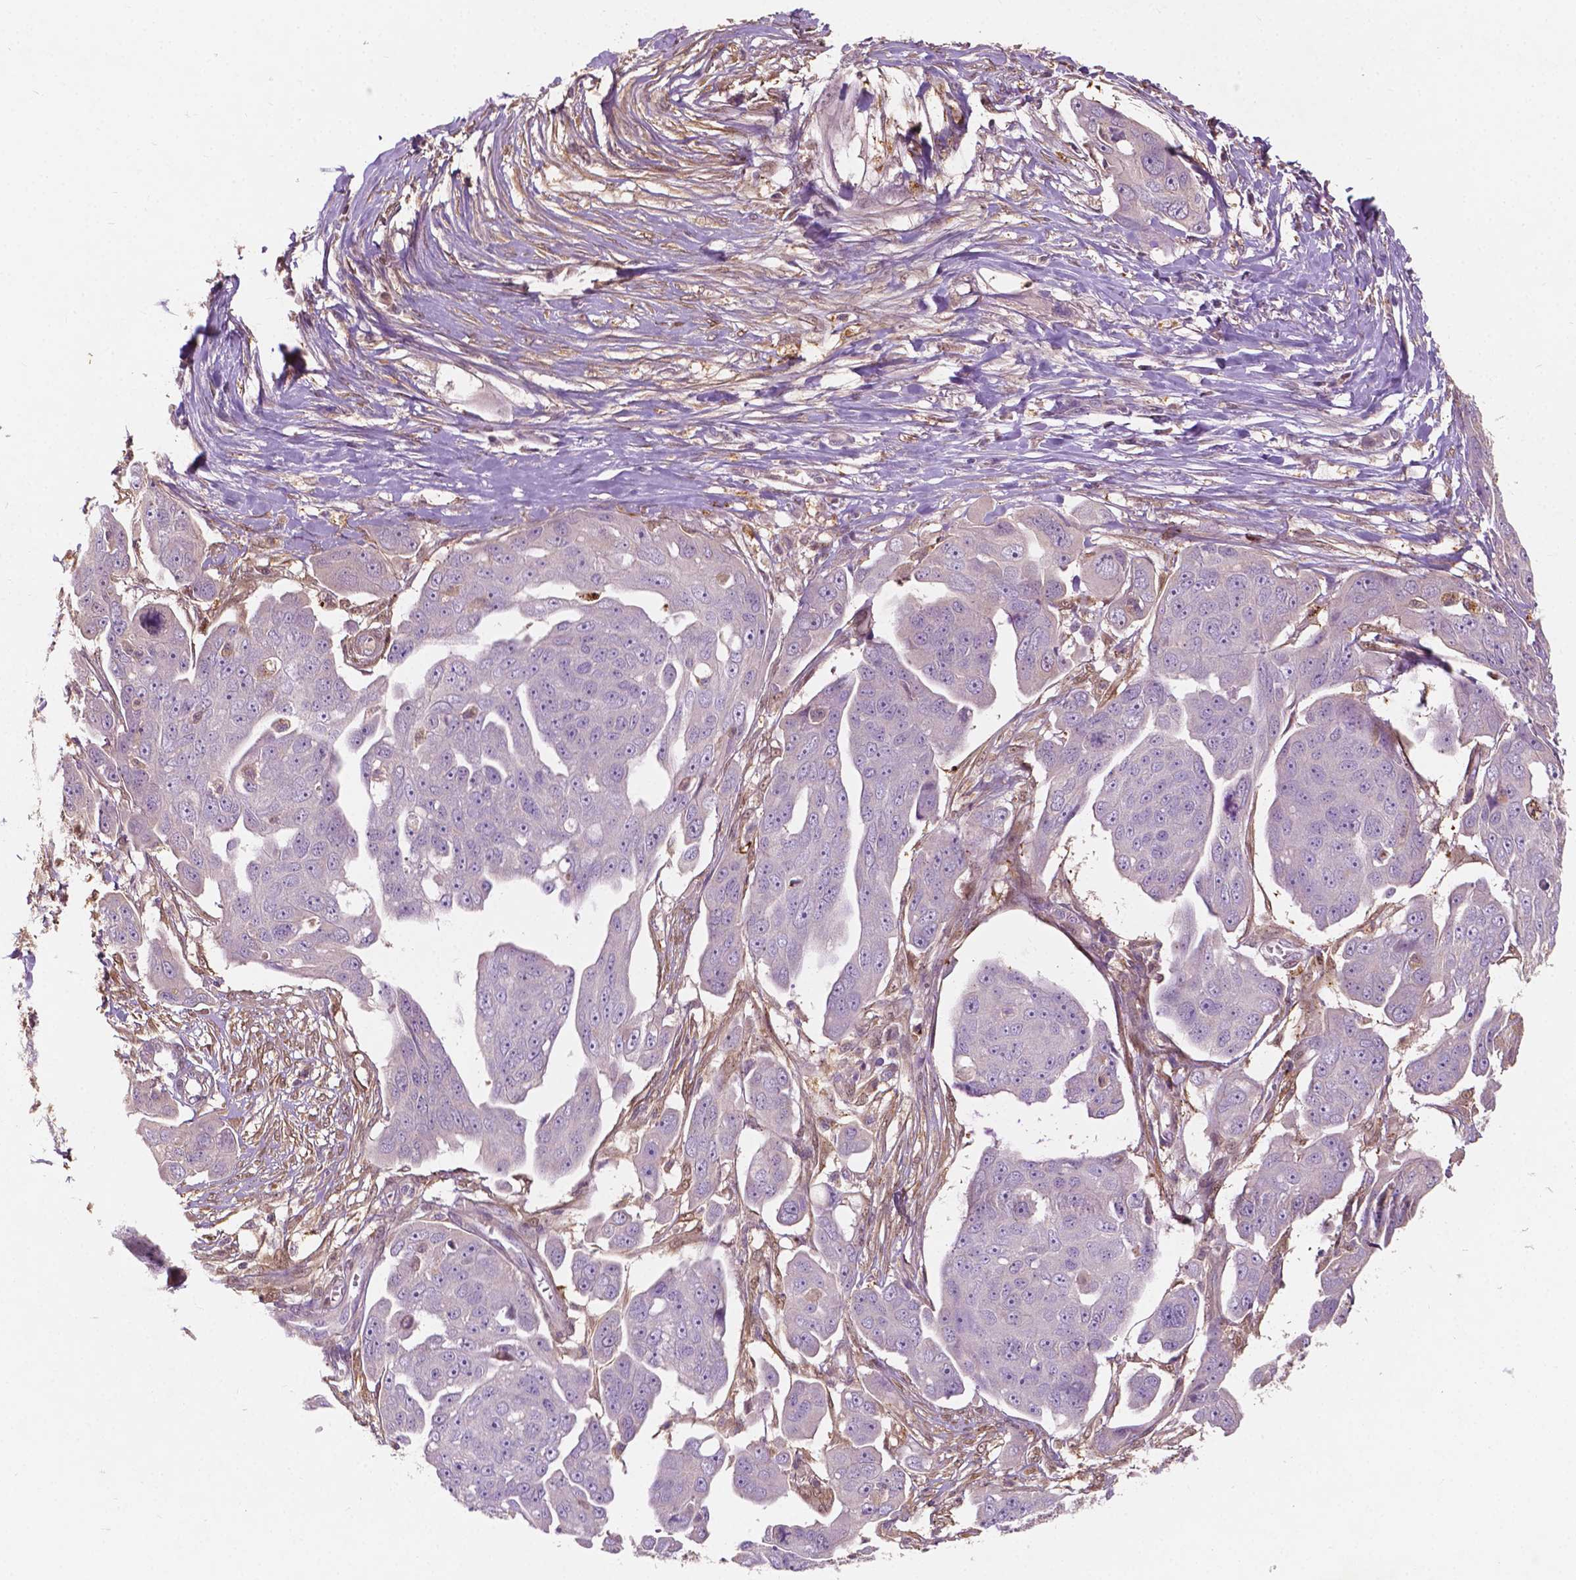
{"staining": {"intensity": "negative", "quantity": "none", "location": "none"}, "tissue": "ovarian cancer", "cell_type": "Tumor cells", "image_type": "cancer", "snomed": [{"axis": "morphology", "description": "Carcinoma, endometroid"}, {"axis": "topography", "description": "Ovary"}], "caption": "This image is of ovarian cancer (endometroid carcinoma) stained with immunohistochemistry to label a protein in brown with the nuclei are counter-stained blue. There is no expression in tumor cells.", "gene": "GPR37", "patient": {"sex": "female", "age": 70}}